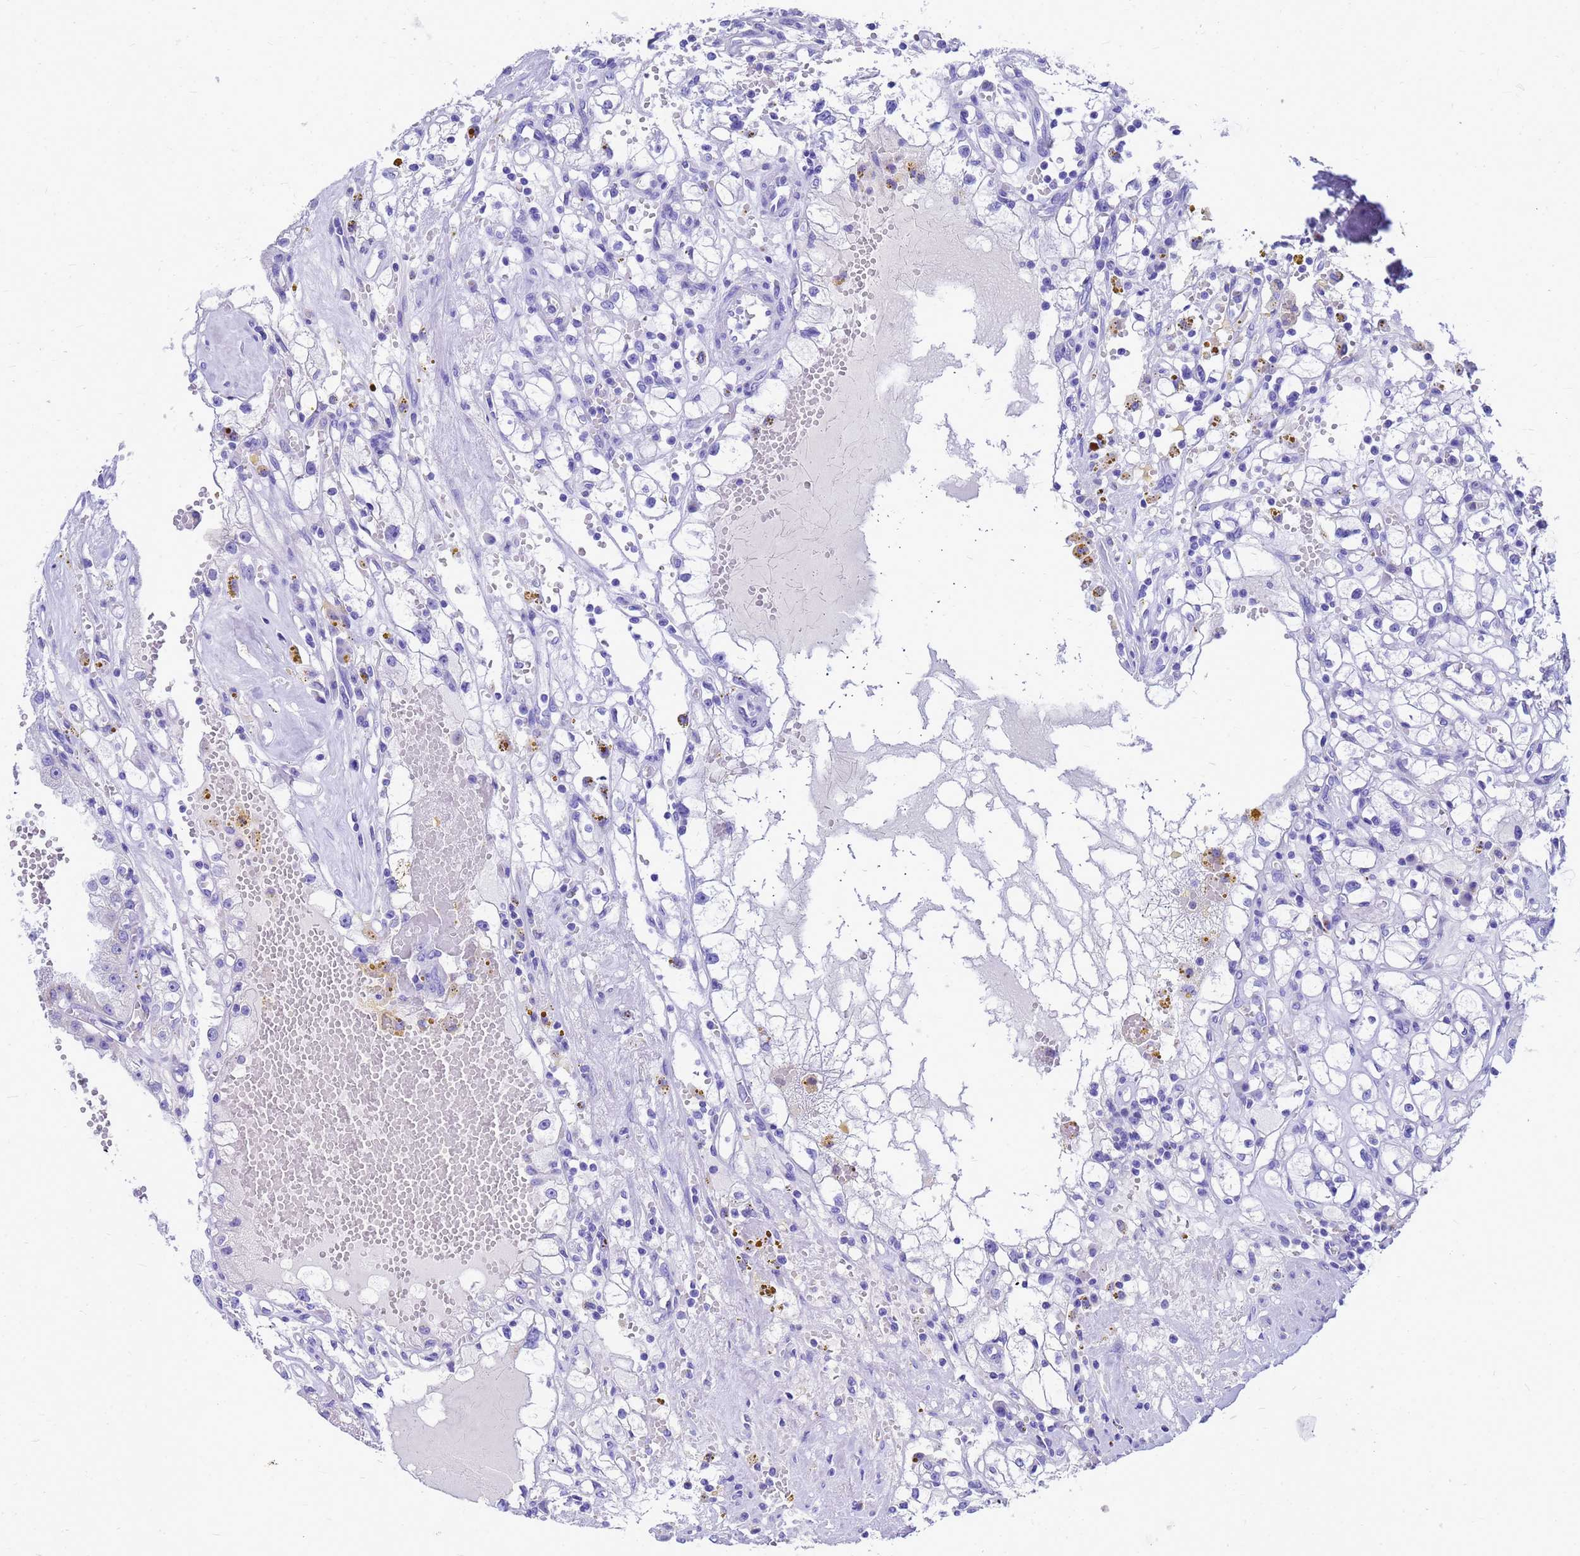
{"staining": {"intensity": "negative", "quantity": "none", "location": "none"}, "tissue": "renal cancer", "cell_type": "Tumor cells", "image_type": "cancer", "snomed": [{"axis": "morphology", "description": "Adenocarcinoma, NOS"}, {"axis": "topography", "description": "Kidney"}], "caption": "This is an IHC micrograph of renal cancer. There is no staining in tumor cells.", "gene": "OR52E2", "patient": {"sex": "male", "age": 56}}